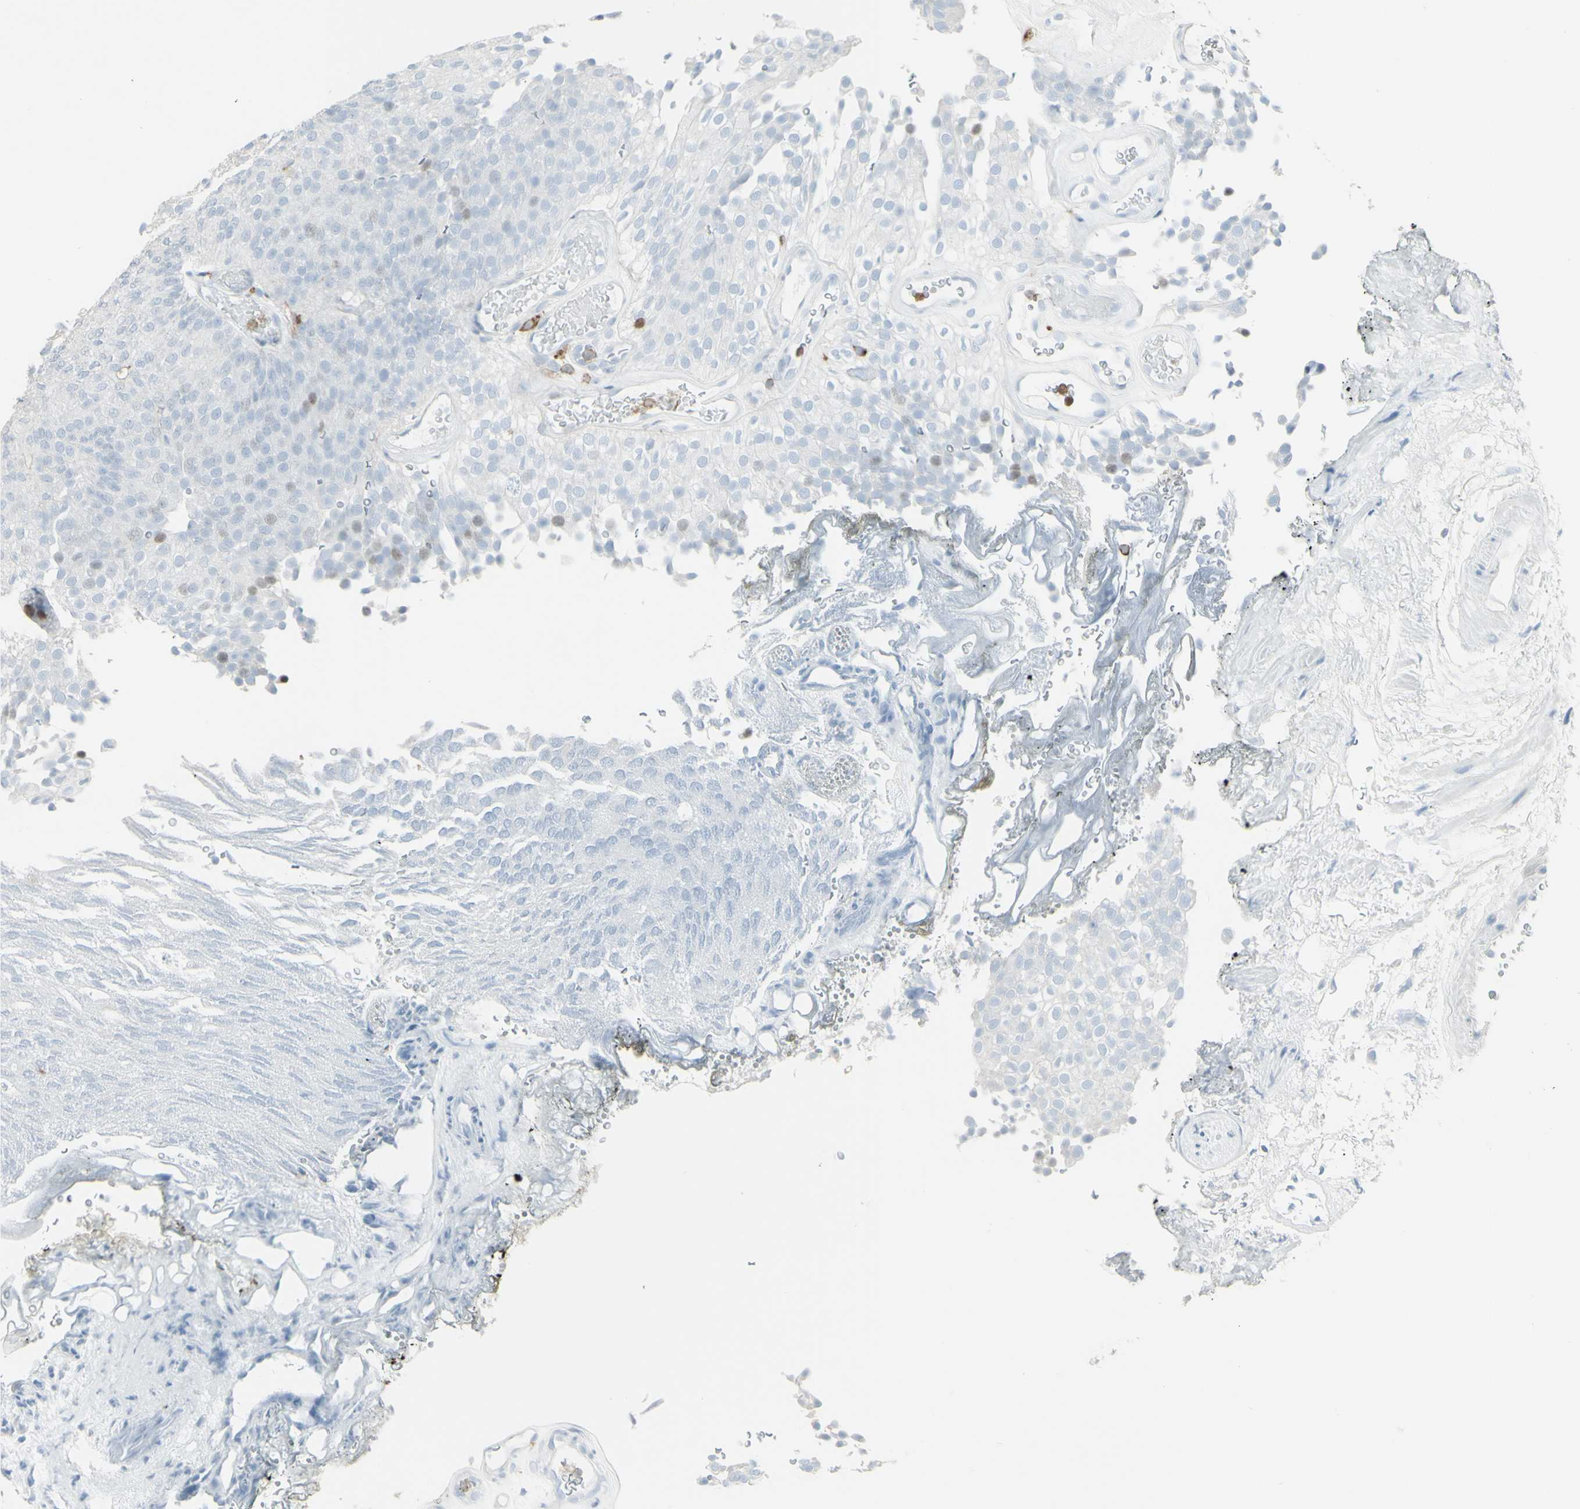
{"staining": {"intensity": "negative", "quantity": "none", "location": "none"}, "tissue": "urothelial cancer", "cell_type": "Tumor cells", "image_type": "cancer", "snomed": [{"axis": "morphology", "description": "Urothelial carcinoma, Low grade"}, {"axis": "topography", "description": "Urinary bladder"}], "caption": "Immunohistochemistry (IHC) of low-grade urothelial carcinoma demonstrates no expression in tumor cells. (Stains: DAB (3,3'-diaminobenzidine) immunohistochemistry (IHC) with hematoxylin counter stain, Microscopy: brightfield microscopy at high magnification).", "gene": "NRG1", "patient": {"sex": "male", "age": 78}}